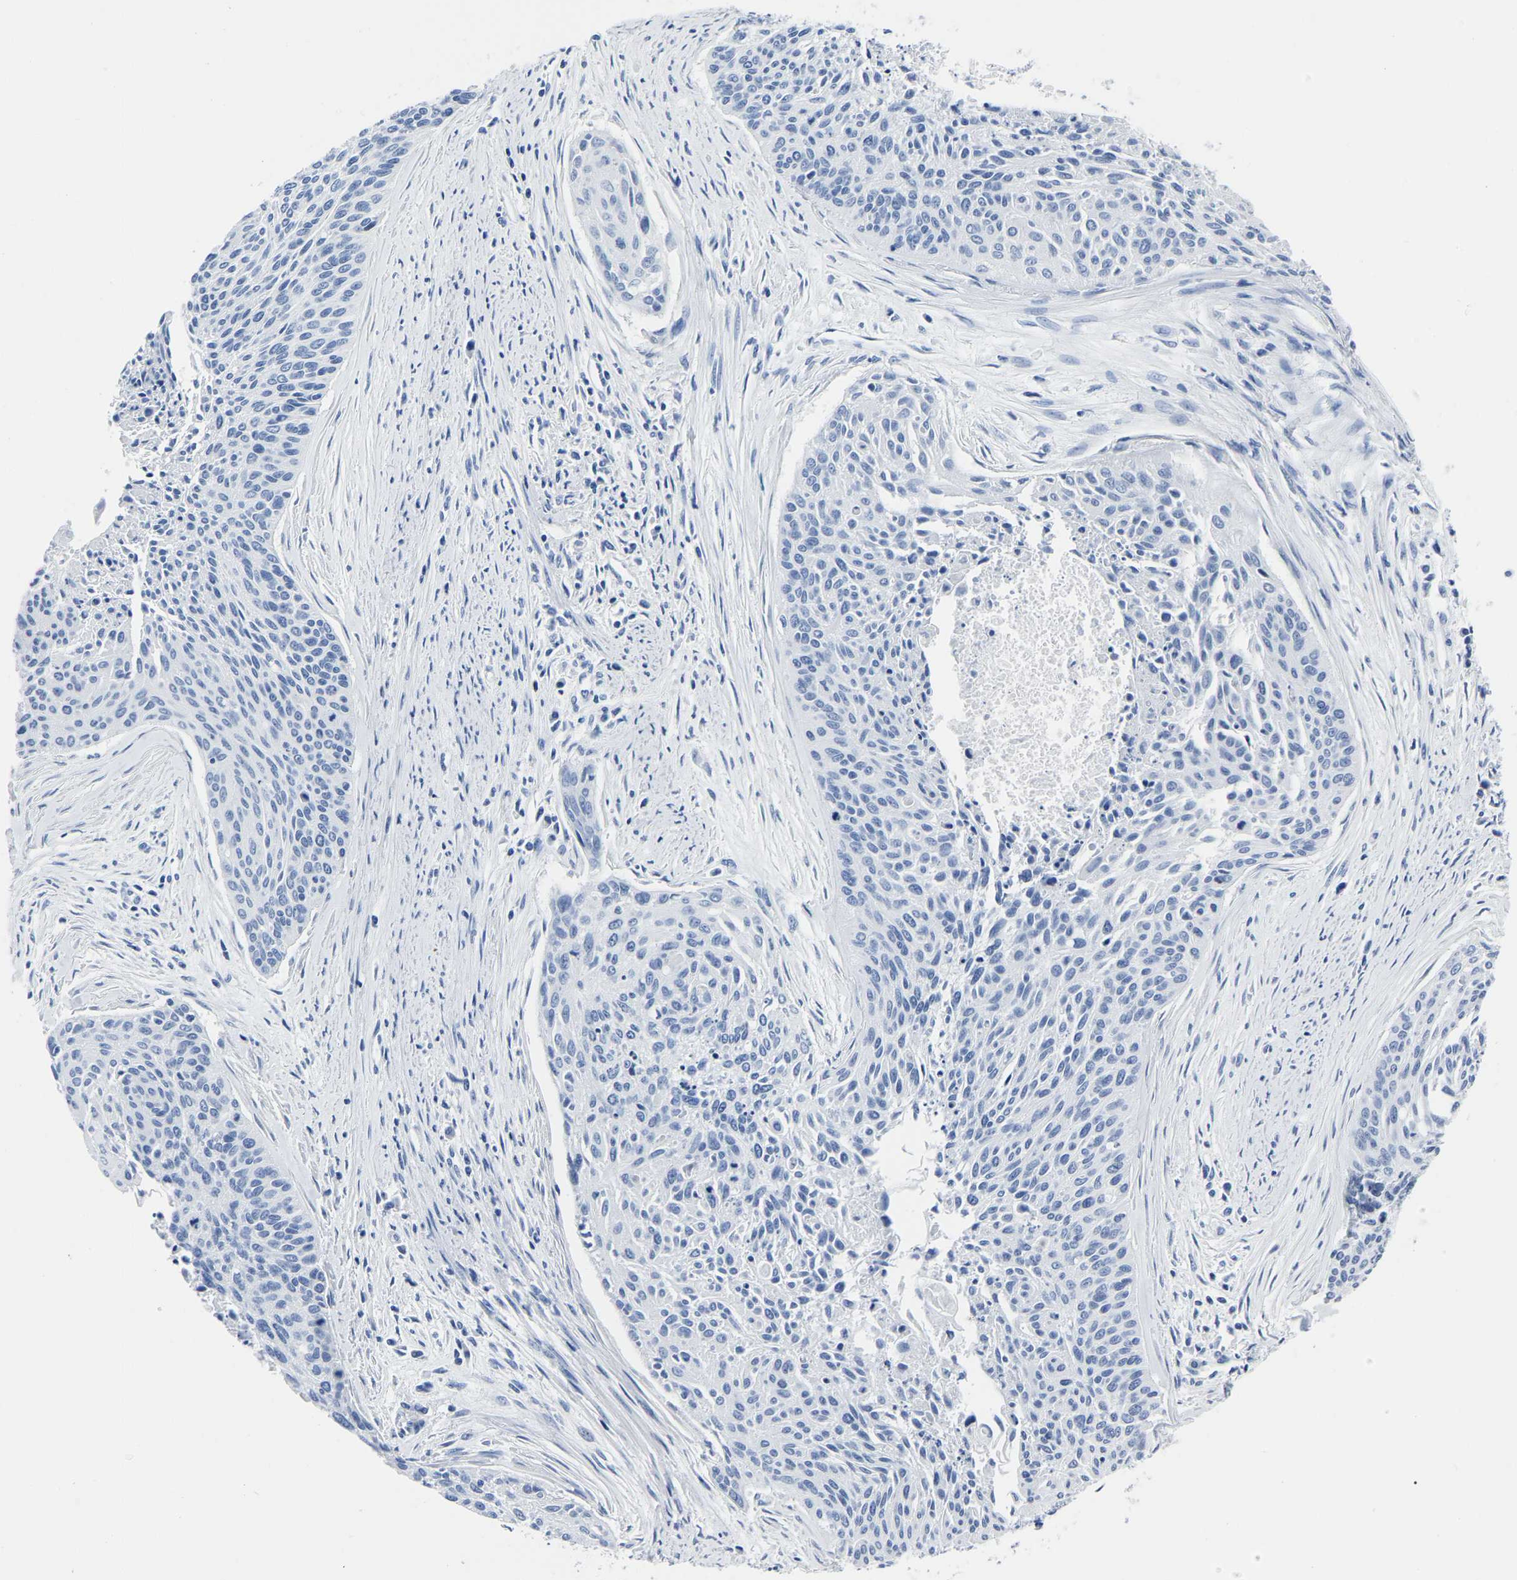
{"staining": {"intensity": "negative", "quantity": "none", "location": "none"}, "tissue": "cervical cancer", "cell_type": "Tumor cells", "image_type": "cancer", "snomed": [{"axis": "morphology", "description": "Squamous cell carcinoma, NOS"}, {"axis": "topography", "description": "Cervix"}], "caption": "Cervical cancer was stained to show a protein in brown. There is no significant positivity in tumor cells.", "gene": "IMPG2", "patient": {"sex": "female", "age": 55}}